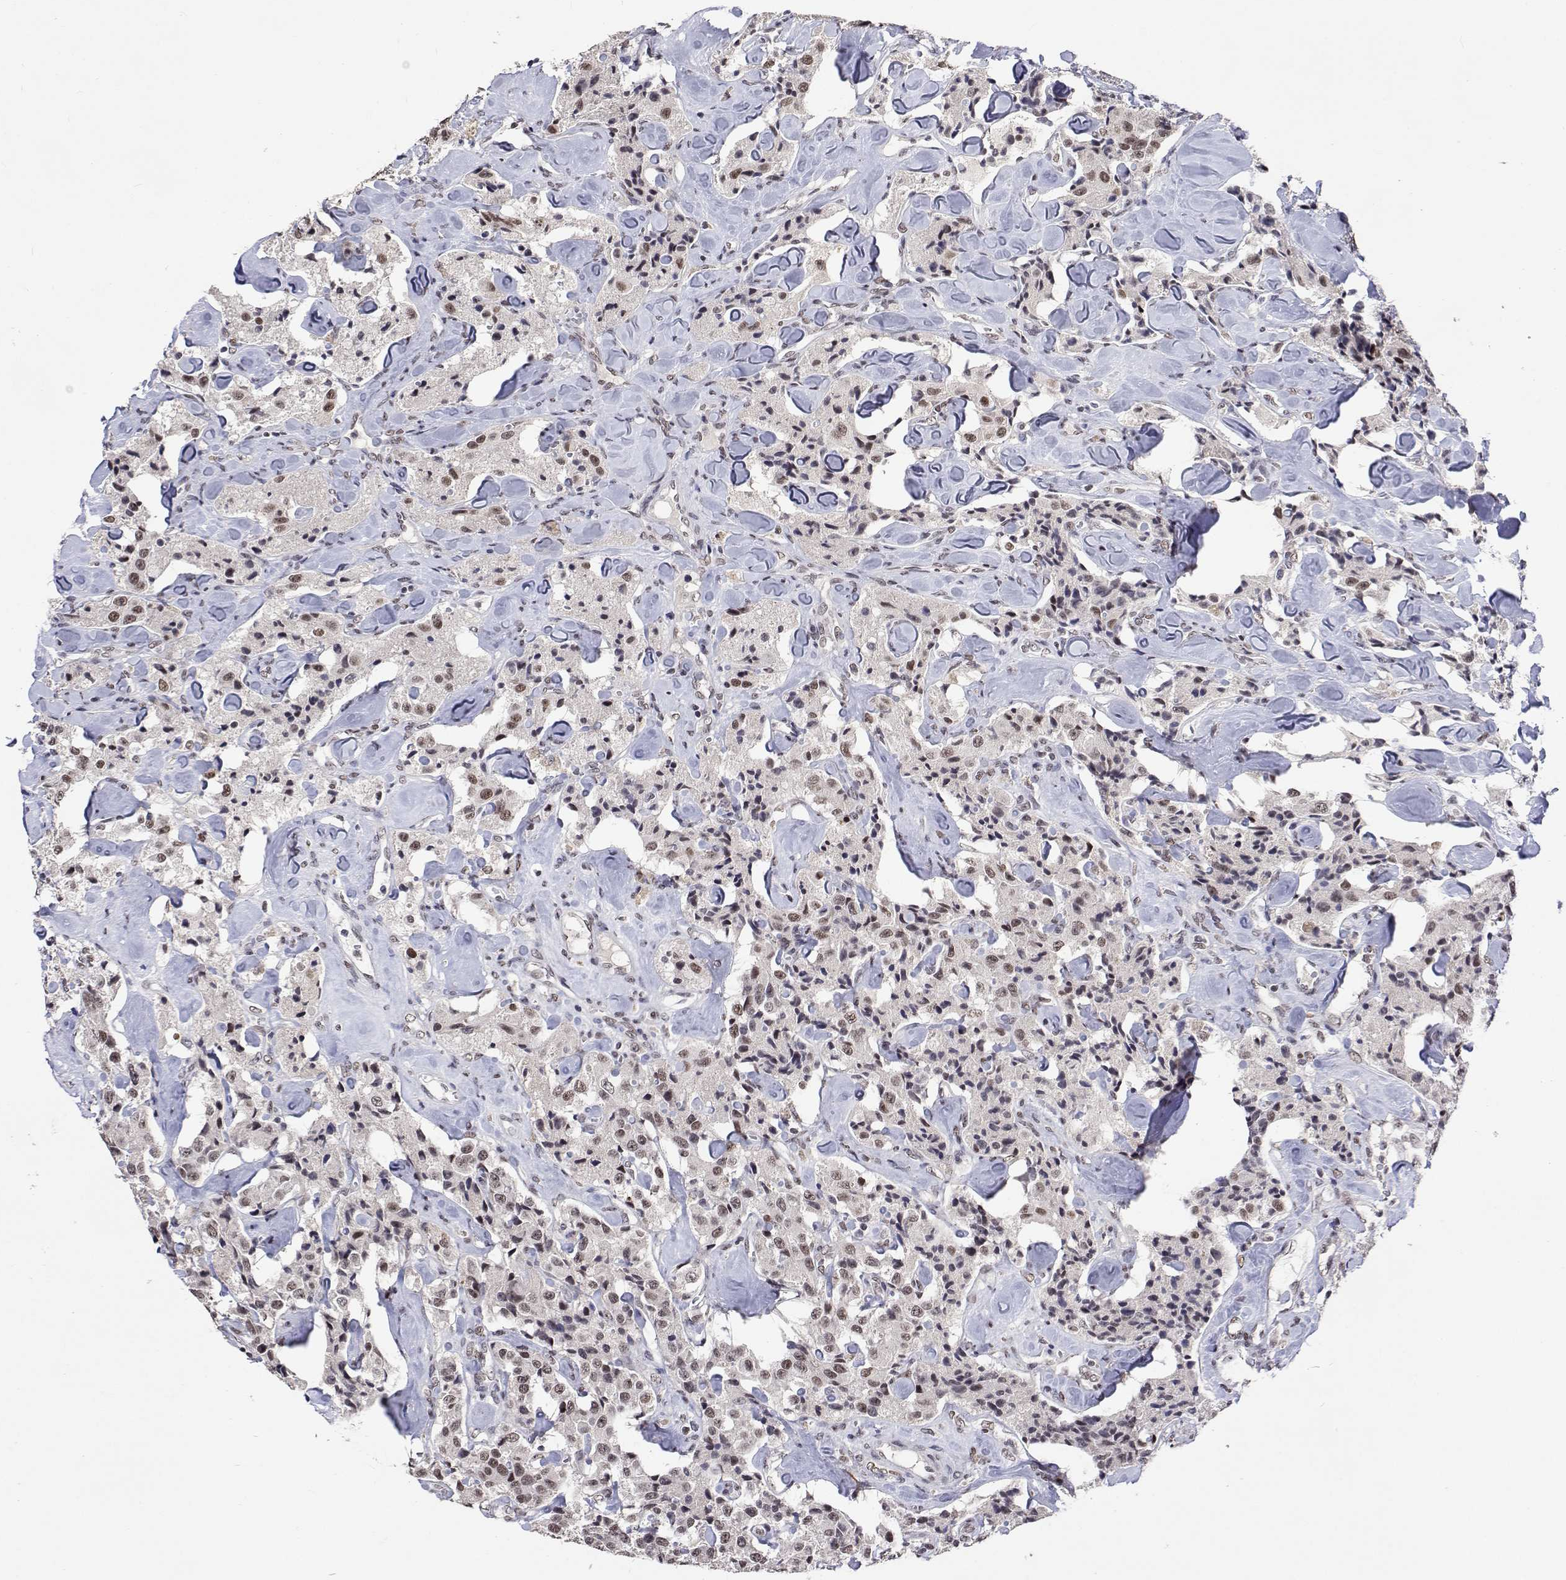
{"staining": {"intensity": "weak", "quantity": ">75%", "location": "nuclear"}, "tissue": "carcinoid", "cell_type": "Tumor cells", "image_type": "cancer", "snomed": [{"axis": "morphology", "description": "Carcinoid, malignant, NOS"}, {"axis": "topography", "description": "Pancreas"}], "caption": "Immunohistochemistry (IHC) of human carcinoid (malignant) shows low levels of weak nuclear positivity in approximately >75% of tumor cells.", "gene": "HNRNPA0", "patient": {"sex": "male", "age": 41}}